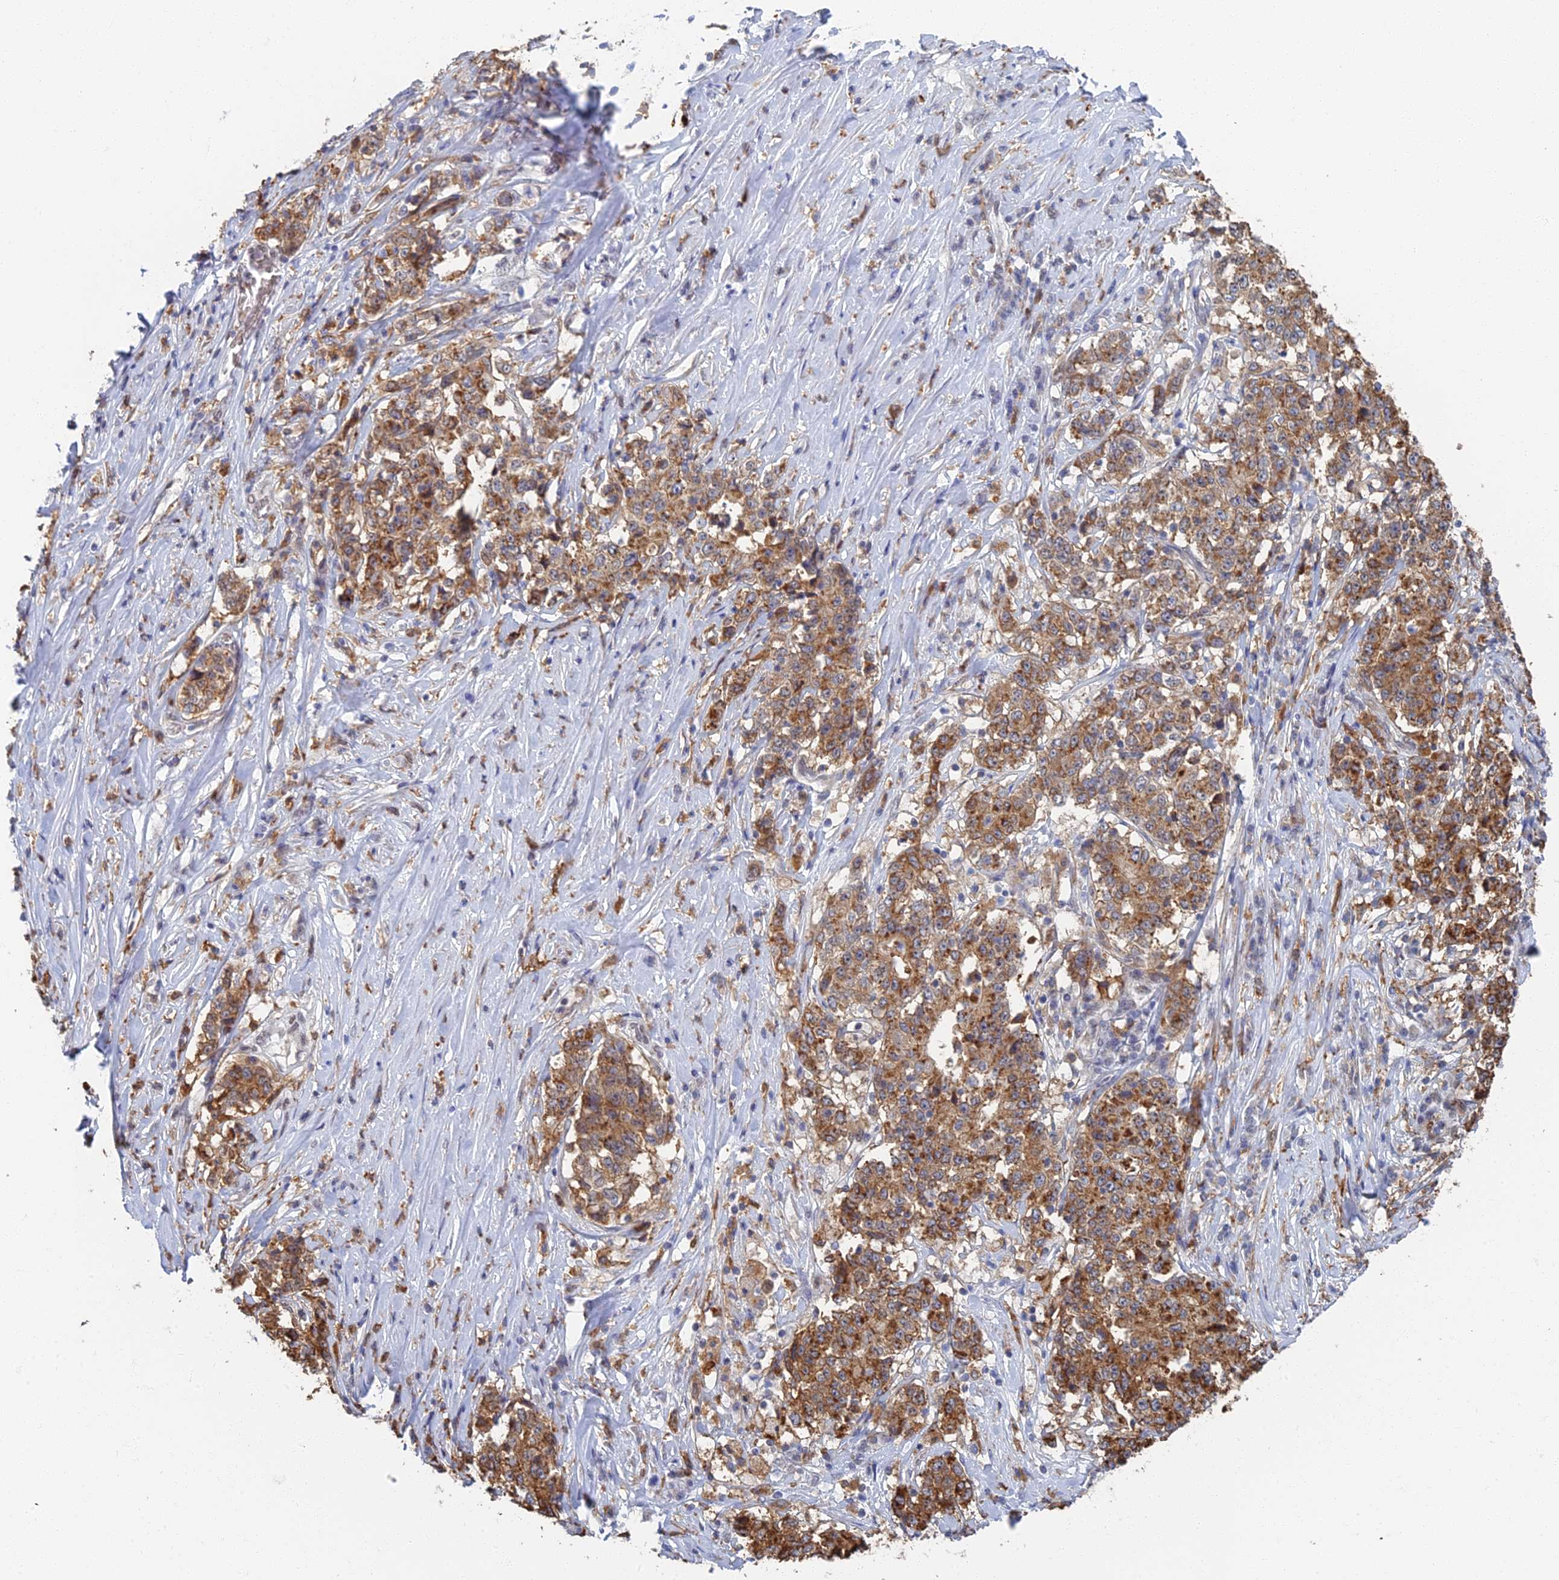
{"staining": {"intensity": "moderate", "quantity": ">75%", "location": "cytoplasmic/membranous"}, "tissue": "stomach cancer", "cell_type": "Tumor cells", "image_type": "cancer", "snomed": [{"axis": "morphology", "description": "Adenocarcinoma, NOS"}, {"axis": "topography", "description": "Stomach"}], "caption": "Immunohistochemical staining of human adenocarcinoma (stomach) displays medium levels of moderate cytoplasmic/membranous protein expression in approximately >75% of tumor cells.", "gene": "GPATCH1", "patient": {"sex": "male", "age": 59}}